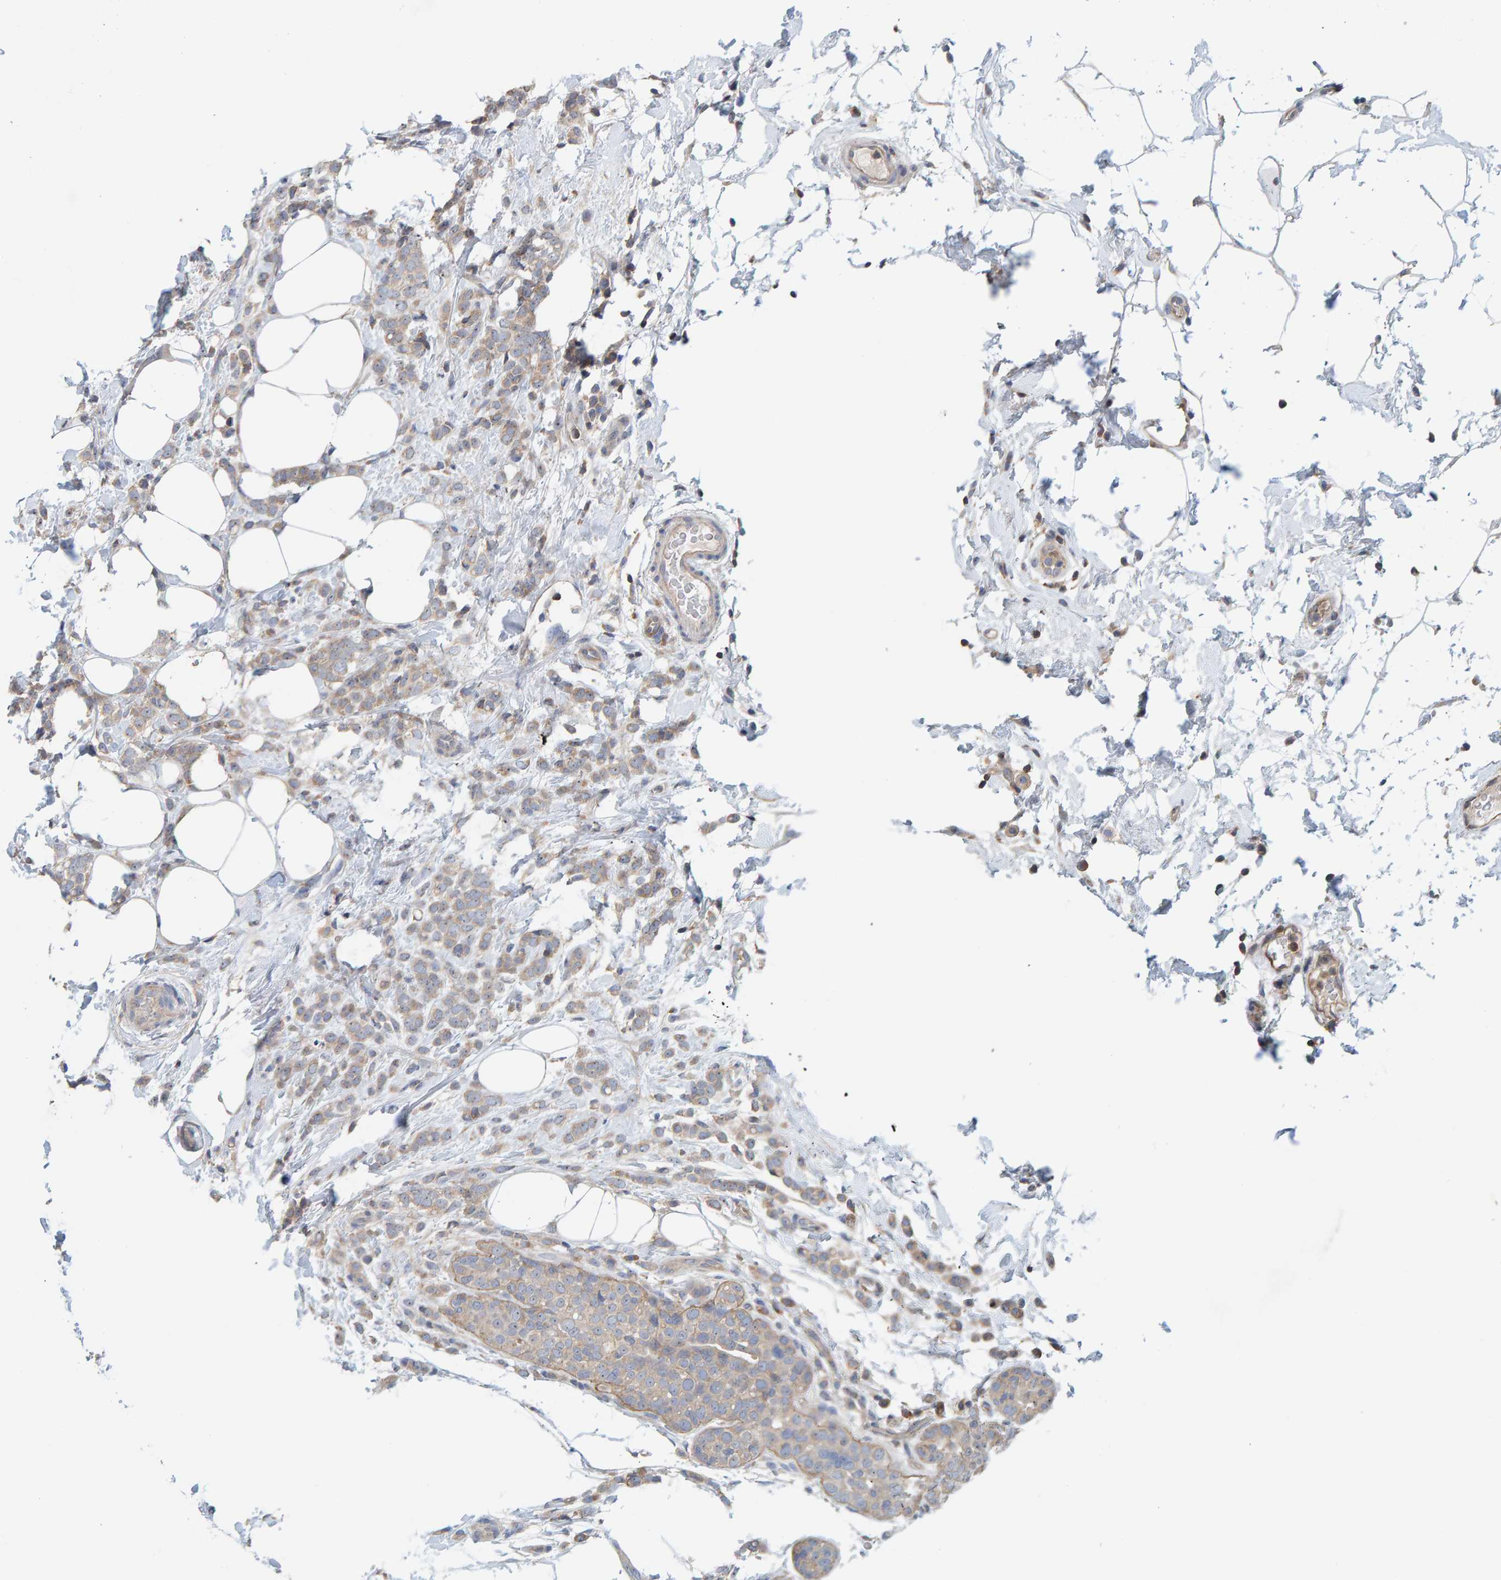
{"staining": {"intensity": "weak", "quantity": ">75%", "location": "cytoplasmic/membranous"}, "tissue": "breast cancer", "cell_type": "Tumor cells", "image_type": "cancer", "snomed": [{"axis": "morphology", "description": "Lobular carcinoma"}, {"axis": "topography", "description": "Breast"}], "caption": "Breast lobular carcinoma stained for a protein reveals weak cytoplasmic/membranous positivity in tumor cells. Nuclei are stained in blue.", "gene": "CCM2", "patient": {"sex": "female", "age": 50}}